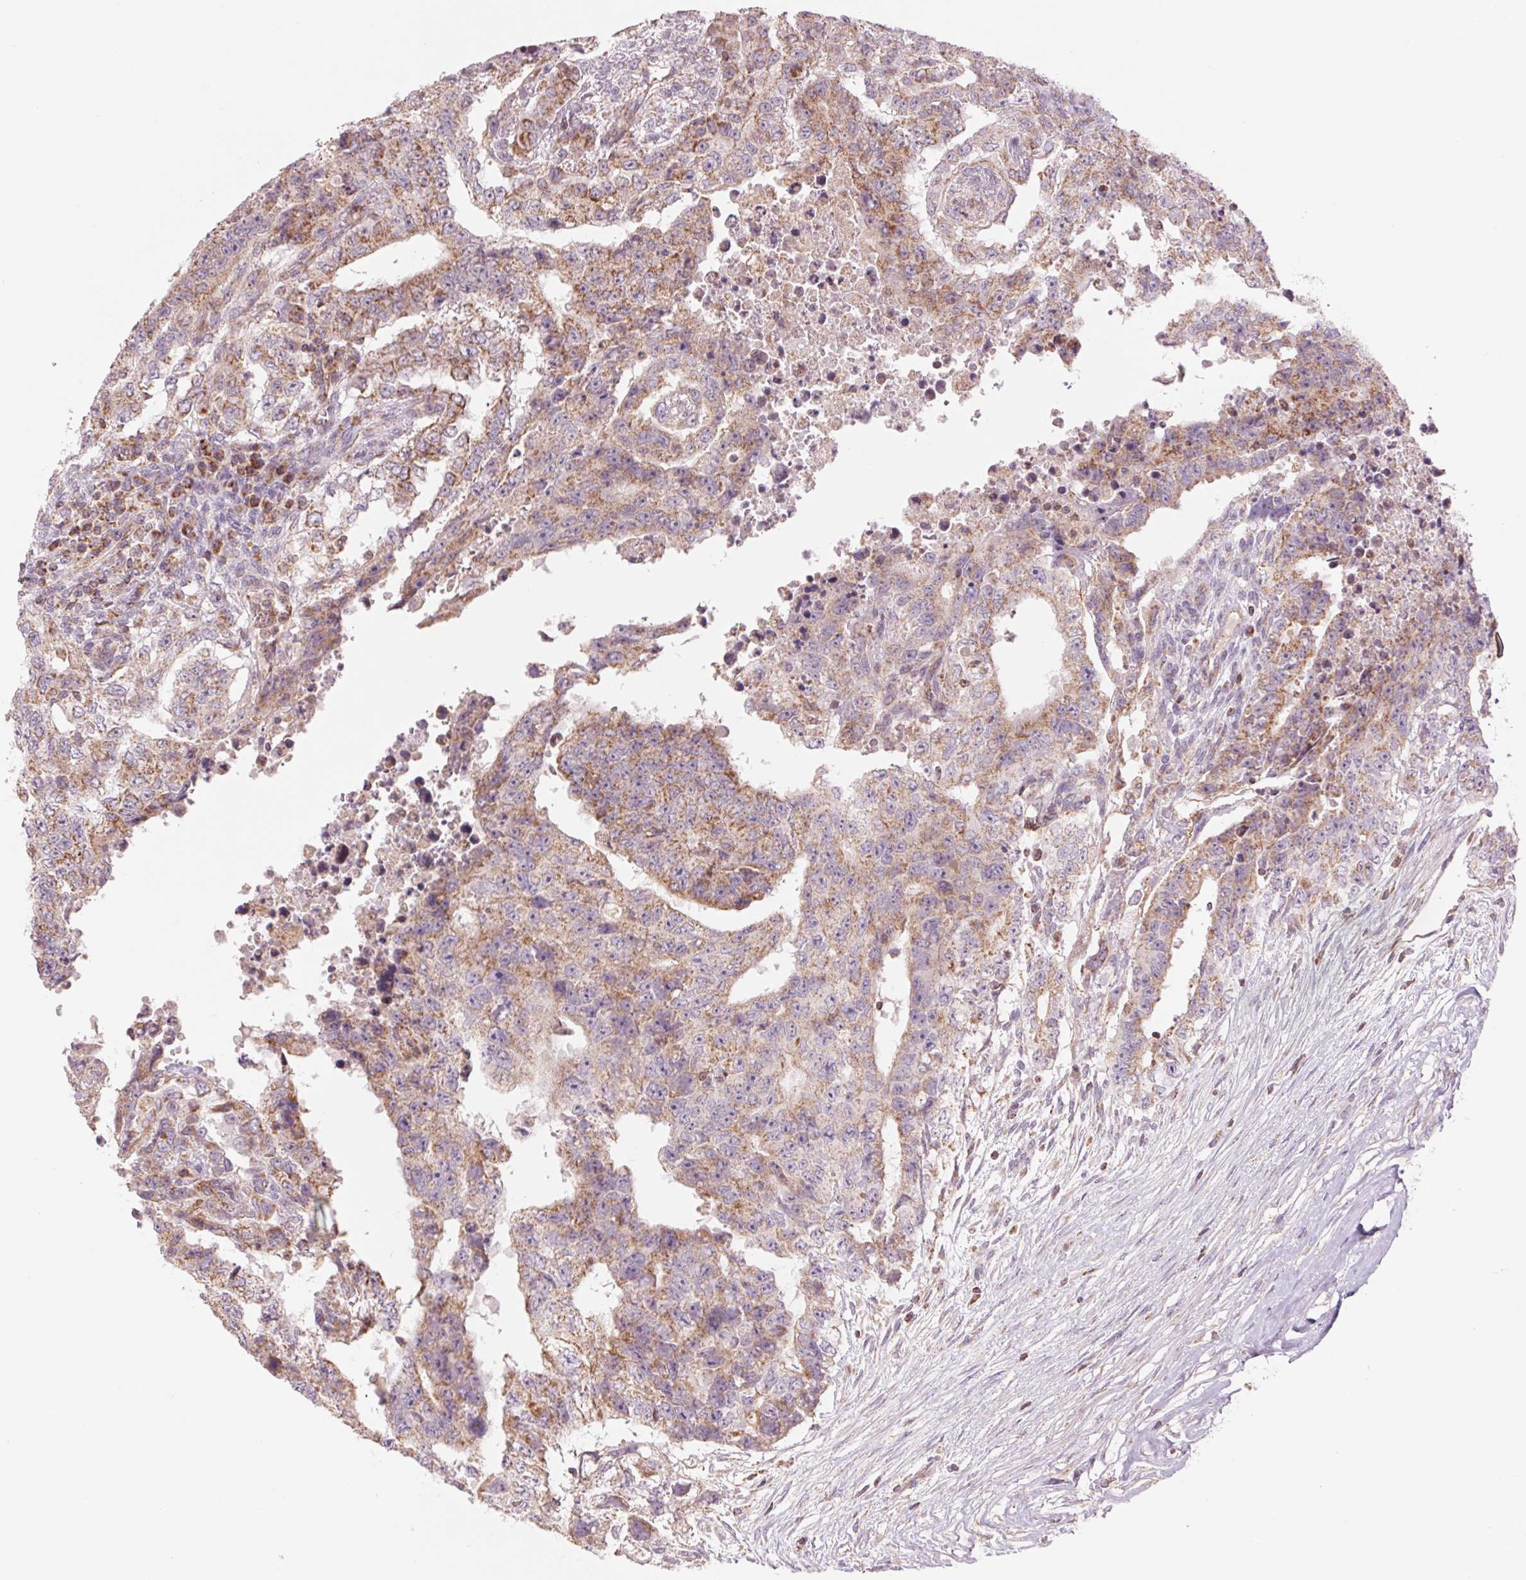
{"staining": {"intensity": "moderate", "quantity": ">75%", "location": "cytoplasmic/membranous"}, "tissue": "testis cancer", "cell_type": "Tumor cells", "image_type": "cancer", "snomed": [{"axis": "morphology", "description": "Carcinoma, Embryonal, NOS"}, {"axis": "topography", "description": "Testis"}], "caption": "Protein expression analysis of human testis embryonal carcinoma reveals moderate cytoplasmic/membranous staining in about >75% of tumor cells.", "gene": "COX6A1", "patient": {"sex": "male", "age": 24}}